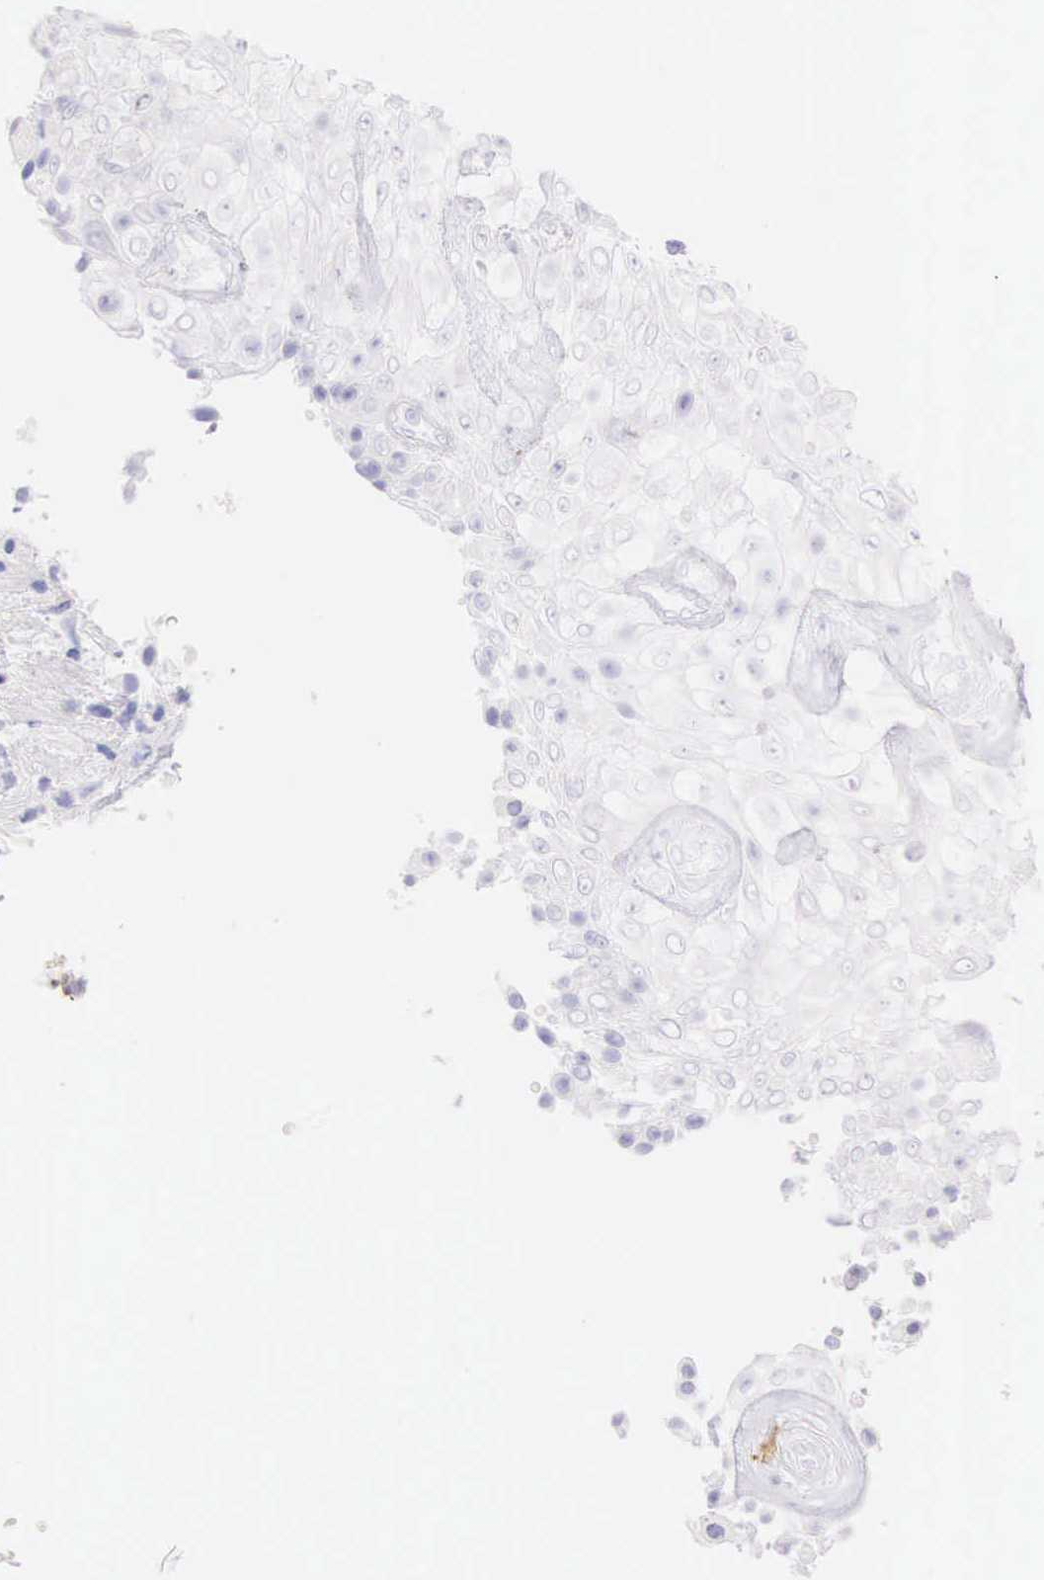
{"staining": {"intensity": "negative", "quantity": "none", "location": "none"}, "tissue": "urothelial cancer", "cell_type": "Tumor cells", "image_type": "cancer", "snomed": [{"axis": "morphology", "description": "Urothelial carcinoma, High grade"}, {"axis": "topography", "description": "Urinary bladder"}], "caption": "An image of human urothelial cancer is negative for staining in tumor cells.", "gene": "CD3E", "patient": {"sex": "male", "age": 56}}